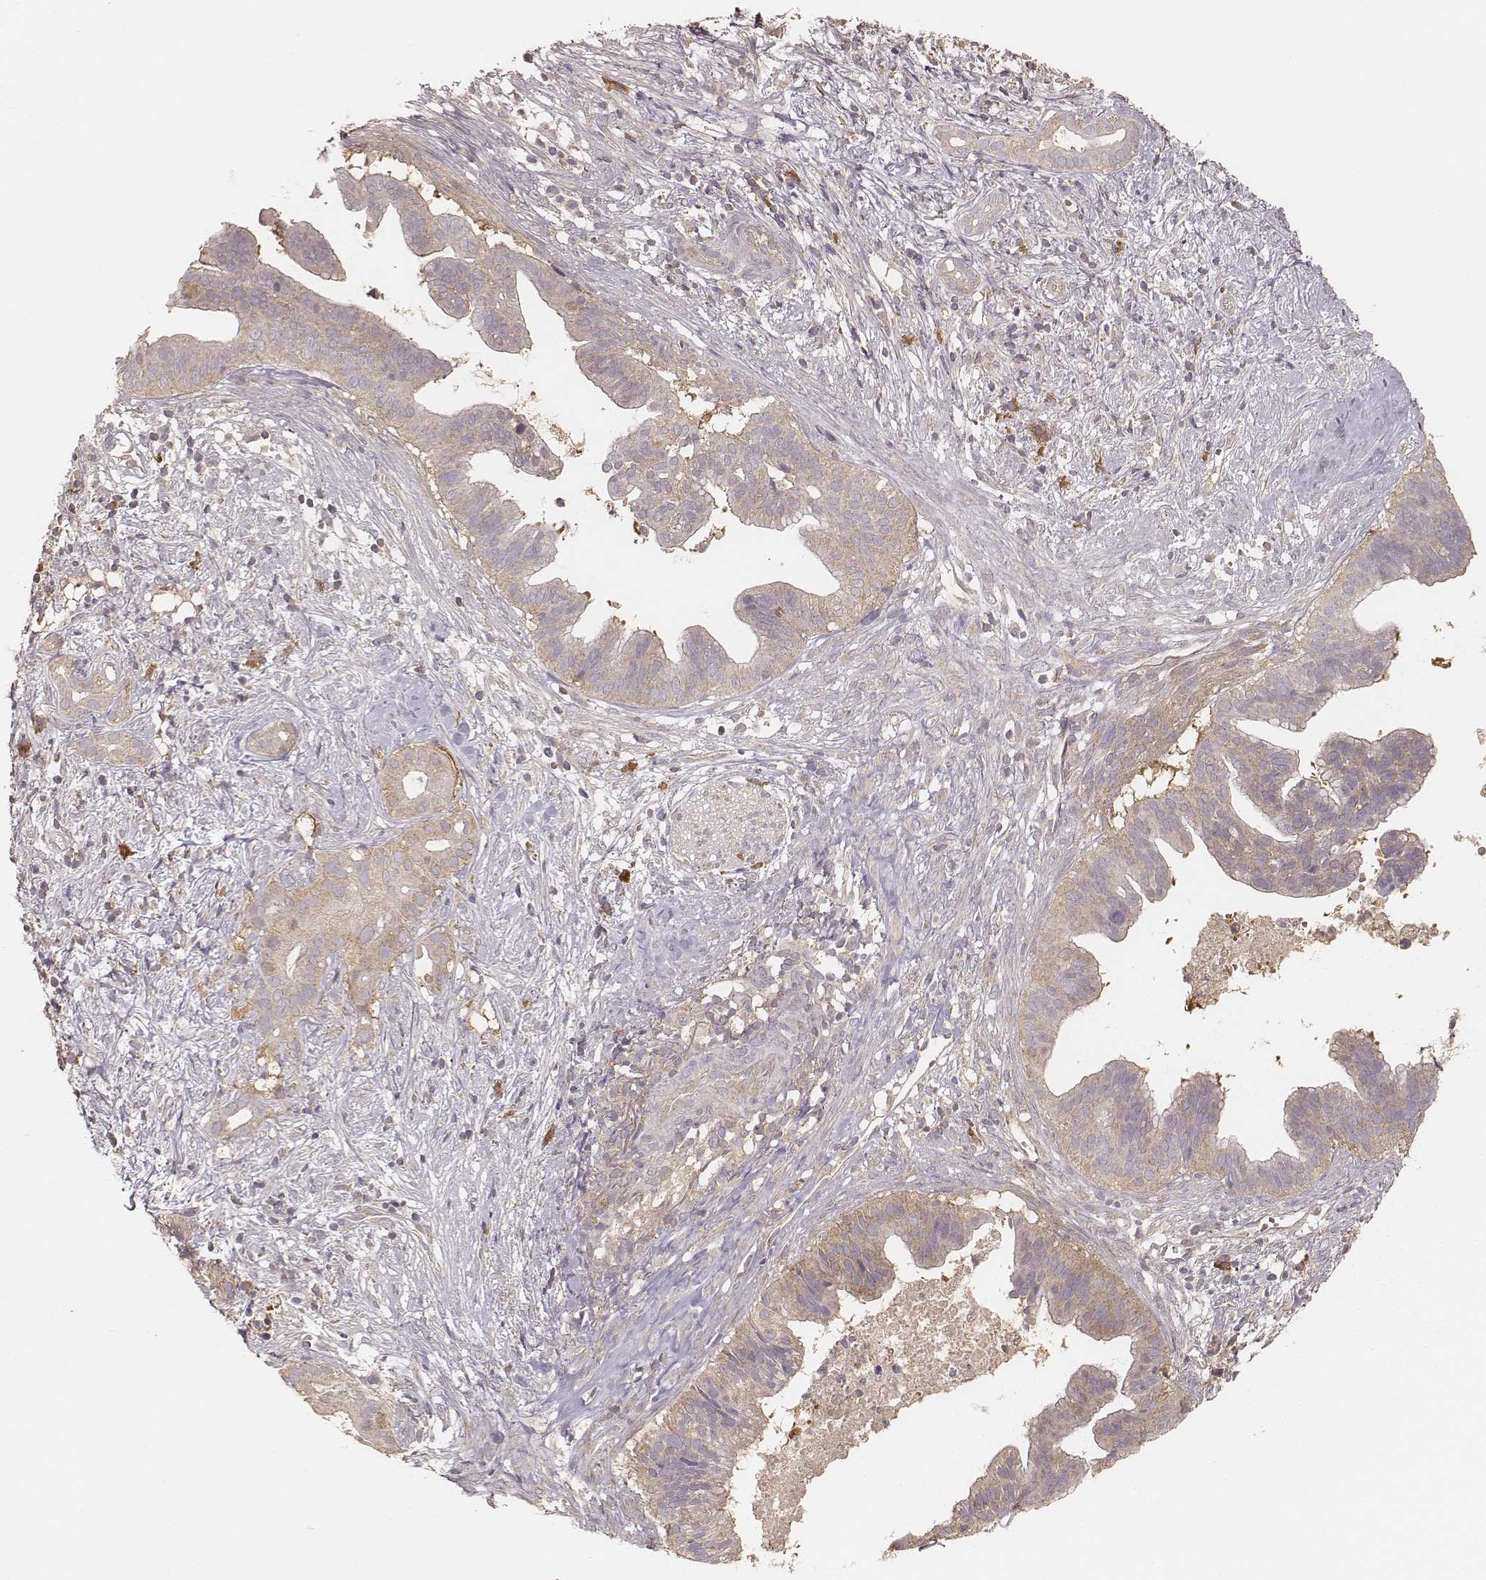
{"staining": {"intensity": "weak", "quantity": "25%-75%", "location": "cytoplasmic/membranous"}, "tissue": "pancreatic cancer", "cell_type": "Tumor cells", "image_type": "cancer", "snomed": [{"axis": "morphology", "description": "Adenocarcinoma, NOS"}, {"axis": "topography", "description": "Pancreas"}], "caption": "Immunohistochemistry (IHC) of human adenocarcinoma (pancreatic) displays low levels of weak cytoplasmic/membranous positivity in approximately 25%-75% of tumor cells.", "gene": "CARS1", "patient": {"sex": "male", "age": 61}}